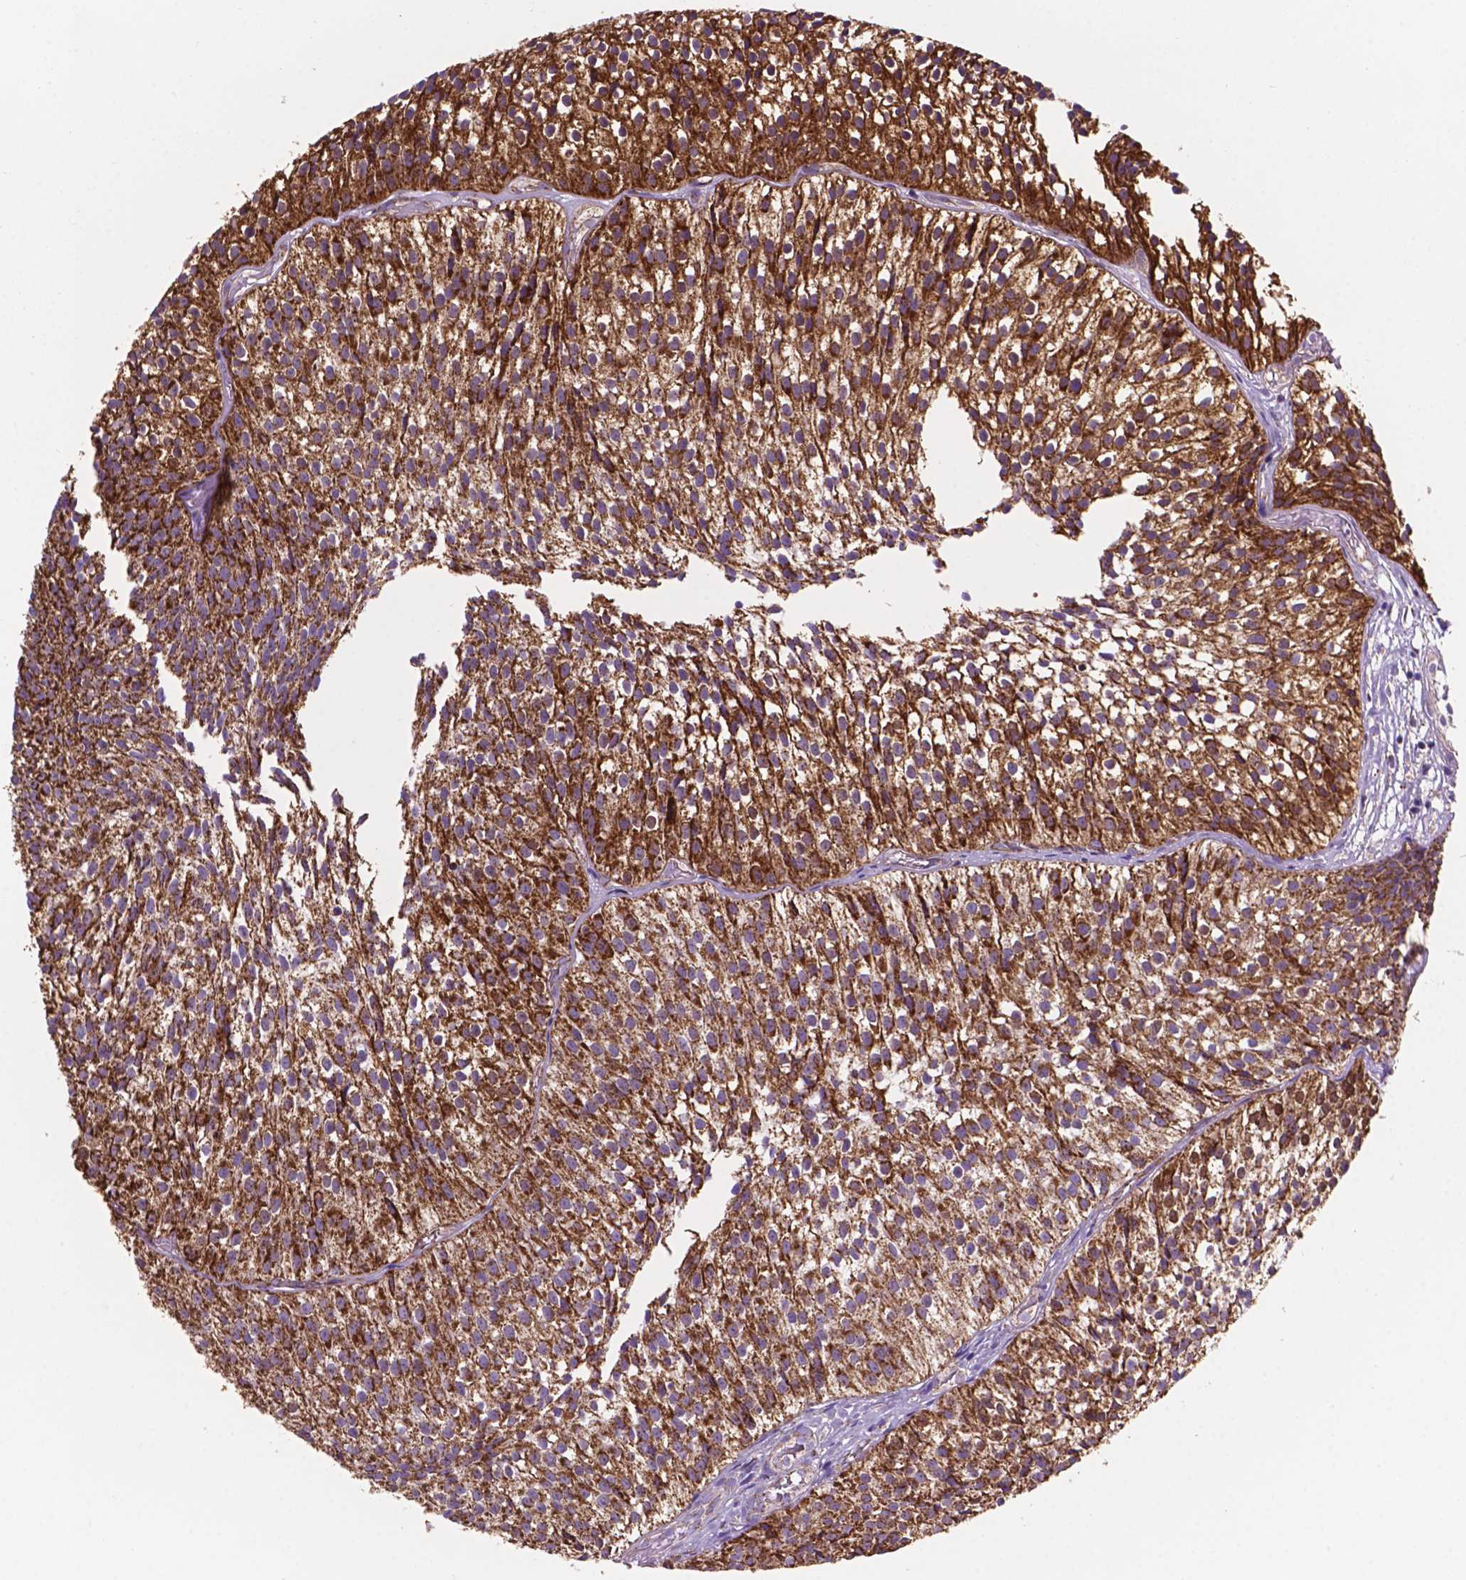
{"staining": {"intensity": "strong", "quantity": ">75%", "location": "cytoplasmic/membranous"}, "tissue": "urothelial cancer", "cell_type": "Tumor cells", "image_type": "cancer", "snomed": [{"axis": "morphology", "description": "Urothelial carcinoma, Low grade"}, {"axis": "topography", "description": "Urinary bladder"}], "caption": "DAB immunohistochemical staining of urothelial cancer exhibits strong cytoplasmic/membranous protein positivity in approximately >75% of tumor cells. The staining was performed using DAB (3,3'-diaminobenzidine), with brown indicating positive protein expression. Nuclei are stained blue with hematoxylin.", "gene": "HSPD1", "patient": {"sex": "male", "age": 63}}